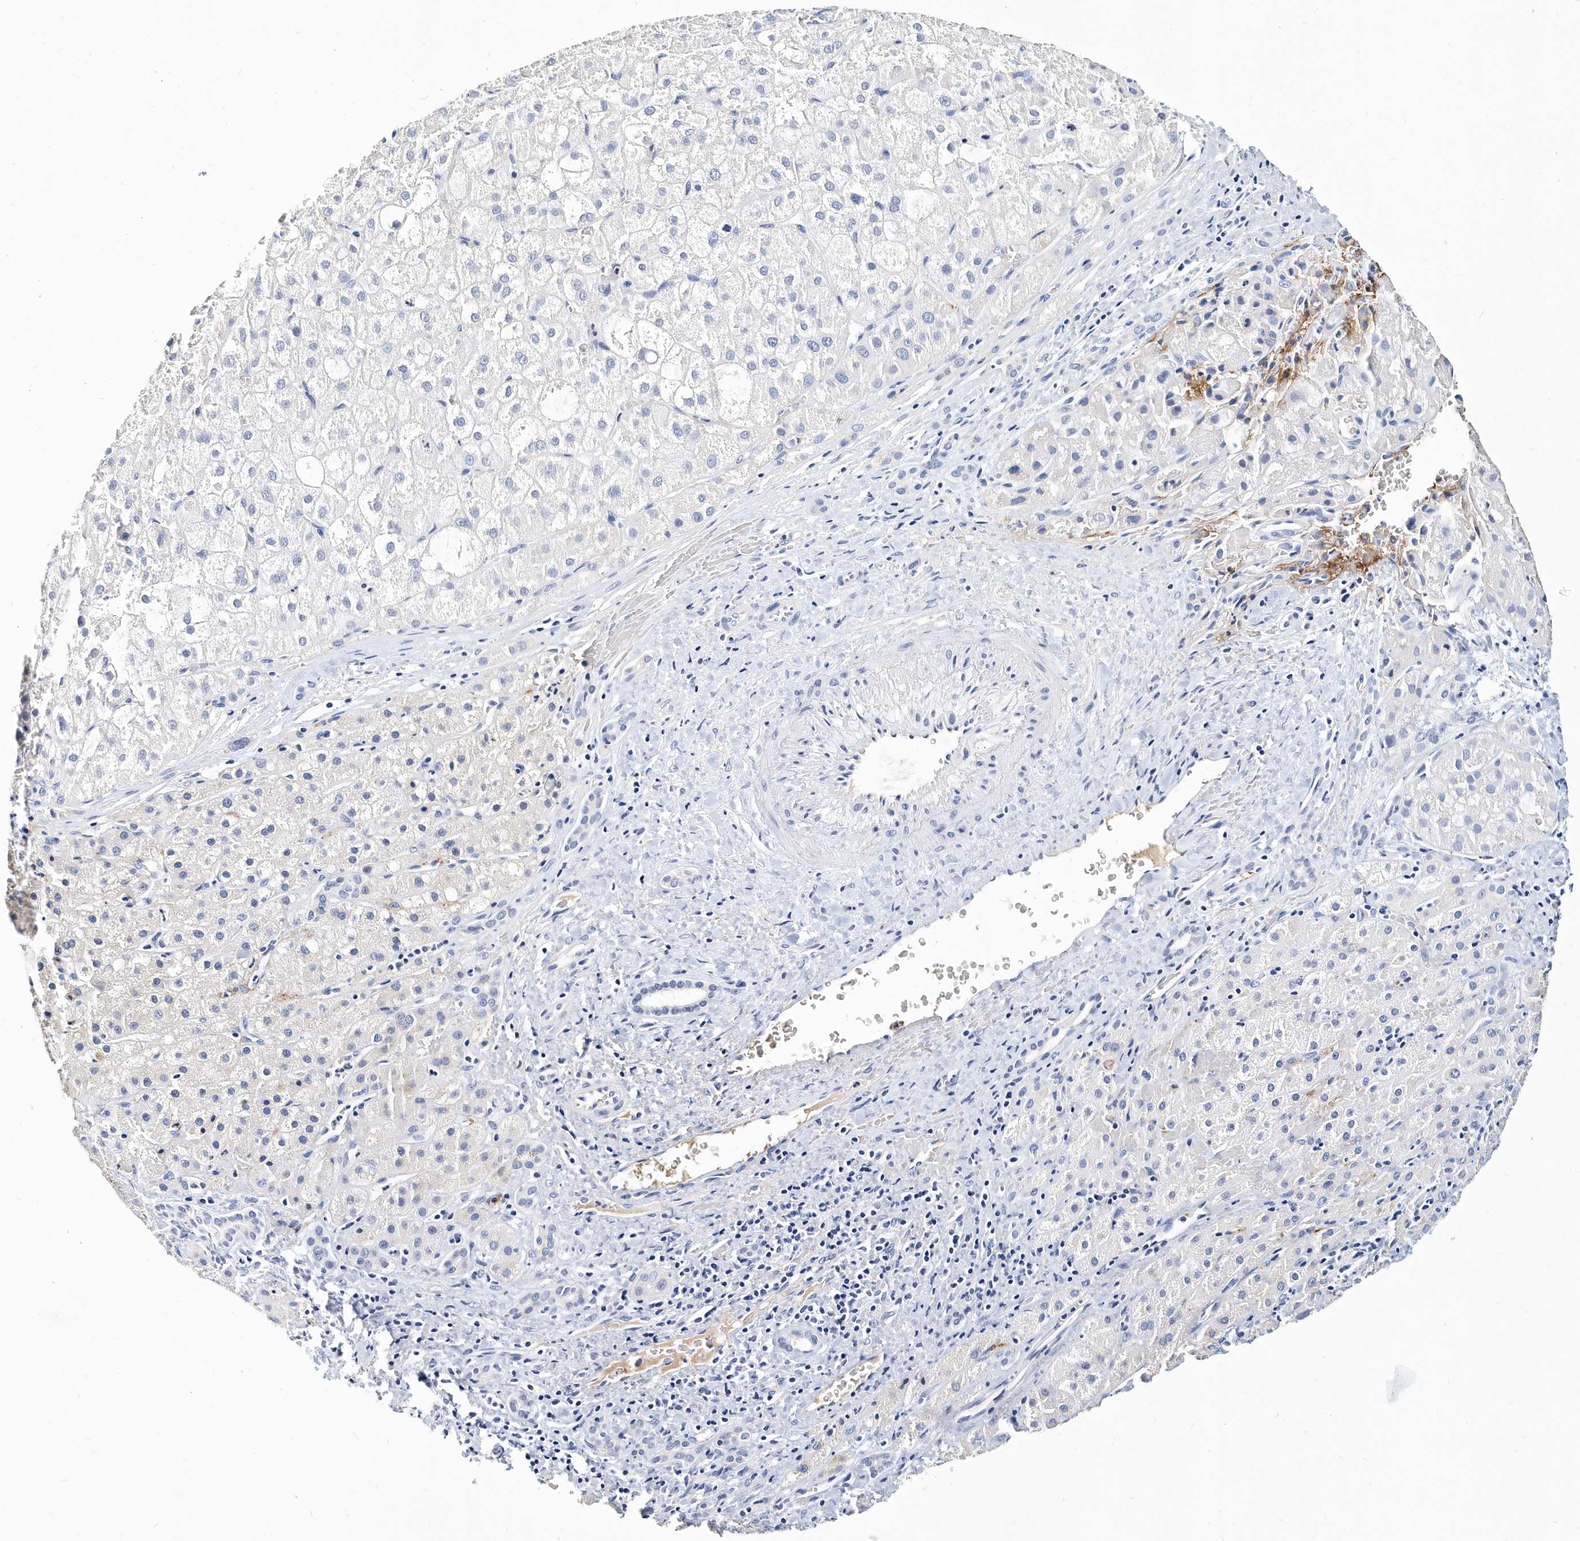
{"staining": {"intensity": "negative", "quantity": "none", "location": "none"}, "tissue": "liver cancer", "cell_type": "Tumor cells", "image_type": "cancer", "snomed": [{"axis": "morphology", "description": "Carcinoma, Hepatocellular, NOS"}, {"axis": "topography", "description": "Liver"}], "caption": "High magnification brightfield microscopy of hepatocellular carcinoma (liver) stained with DAB (3,3'-diaminobenzidine) (brown) and counterstained with hematoxylin (blue): tumor cells show no significant staining.", "gene": "ITGA2B", "patient": {"sex": "male", "age": 57}}